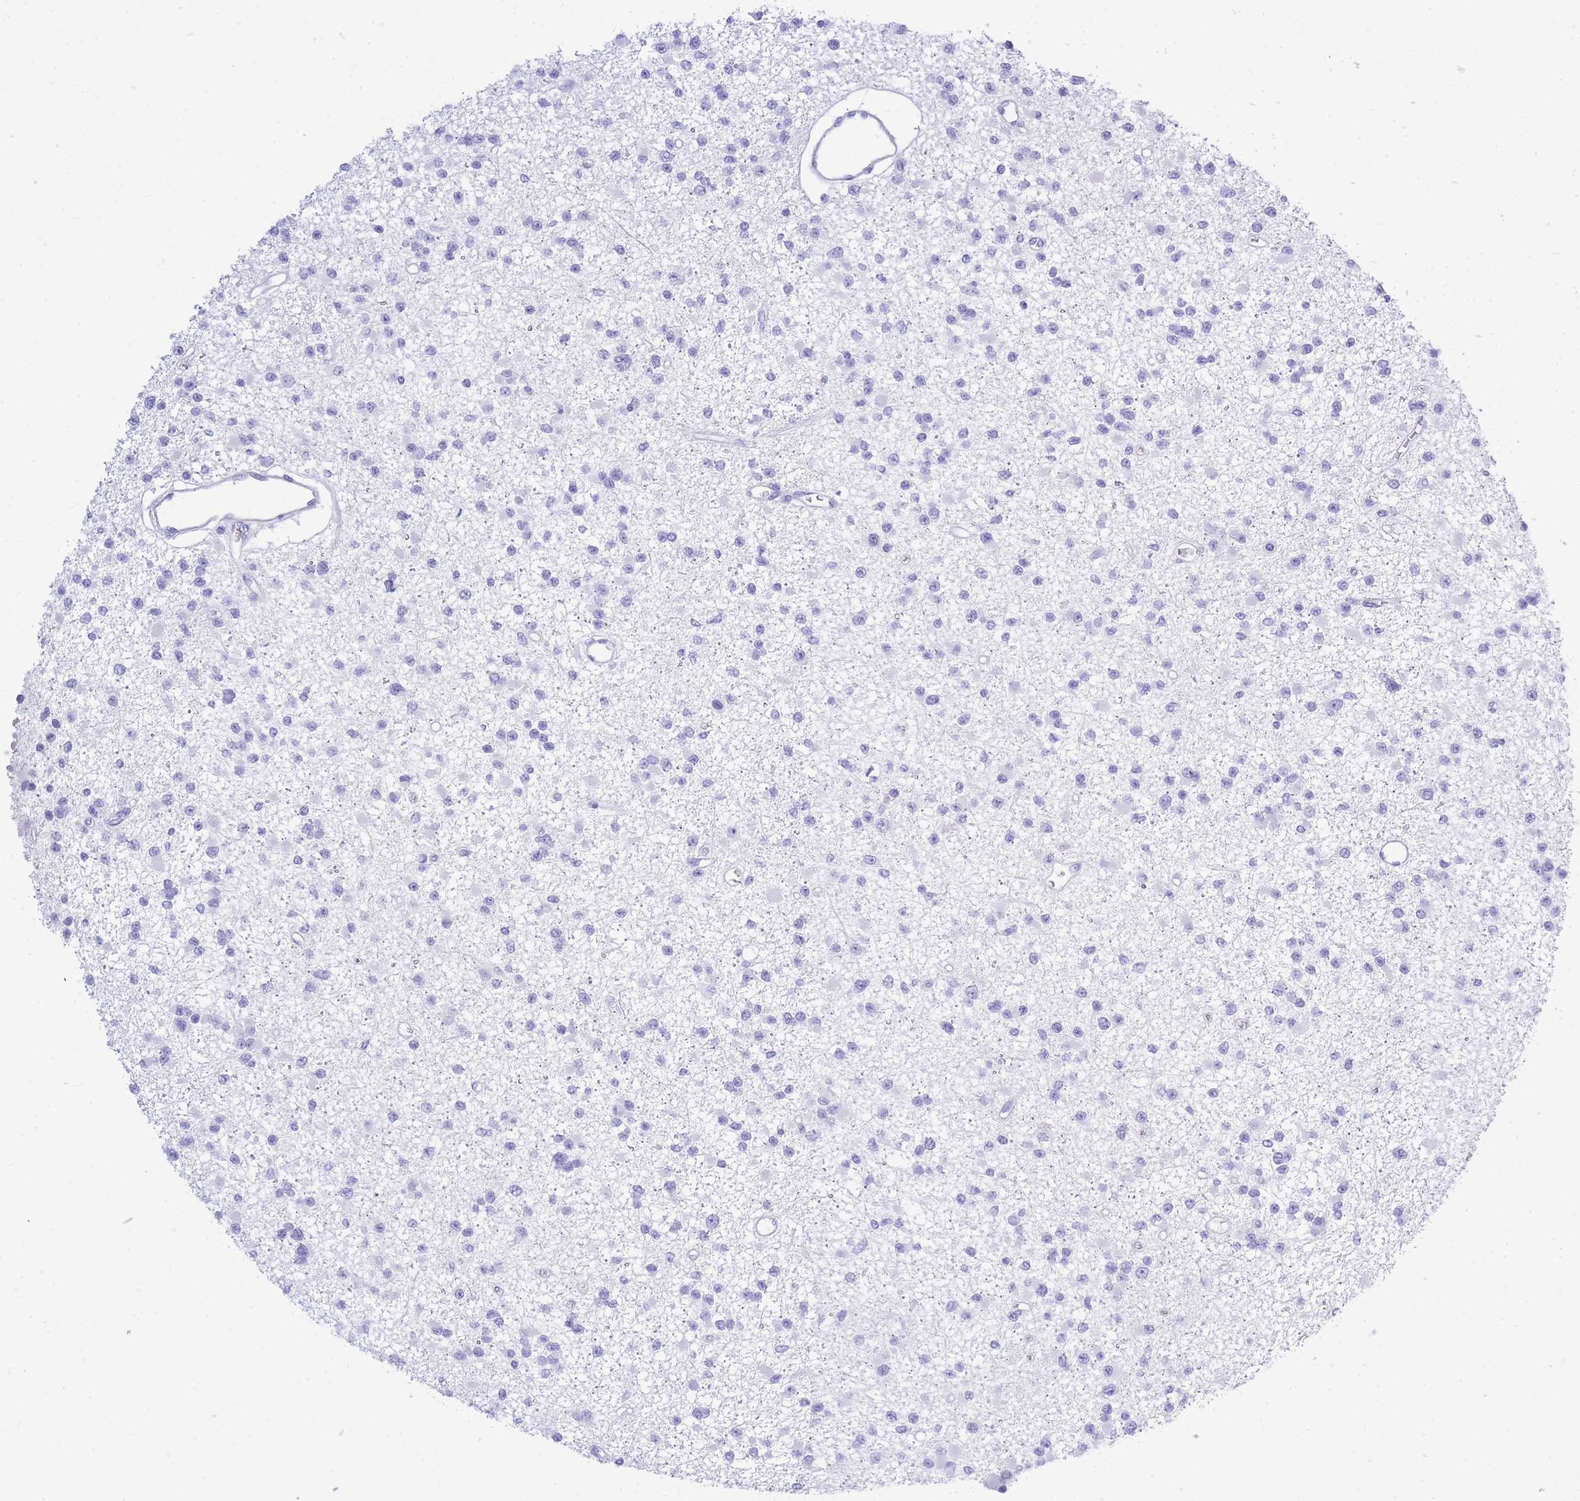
{"staining": {"intensity": "negative", "quantity": "none", "location": "none"}, "tissue": "glioma", "cell_type": "Tumor cells", "image_type": "cancer", "snomed": [{"axis": "morphology", "description": "Glioma, malignant, Low grade"}, {"axis": "topography", "description": "Brain"}], "caption": "High power microscopy micrograph of an immunohistochemistry histopathology image of glioma, revealing no significant positivity in tumor cells. The staining is performed using DAB brown chromogen with nuclei counter-stained in using hematoxylin.", "gene": "ZFP62", "patient": {"sex": "female", "age": 22}}